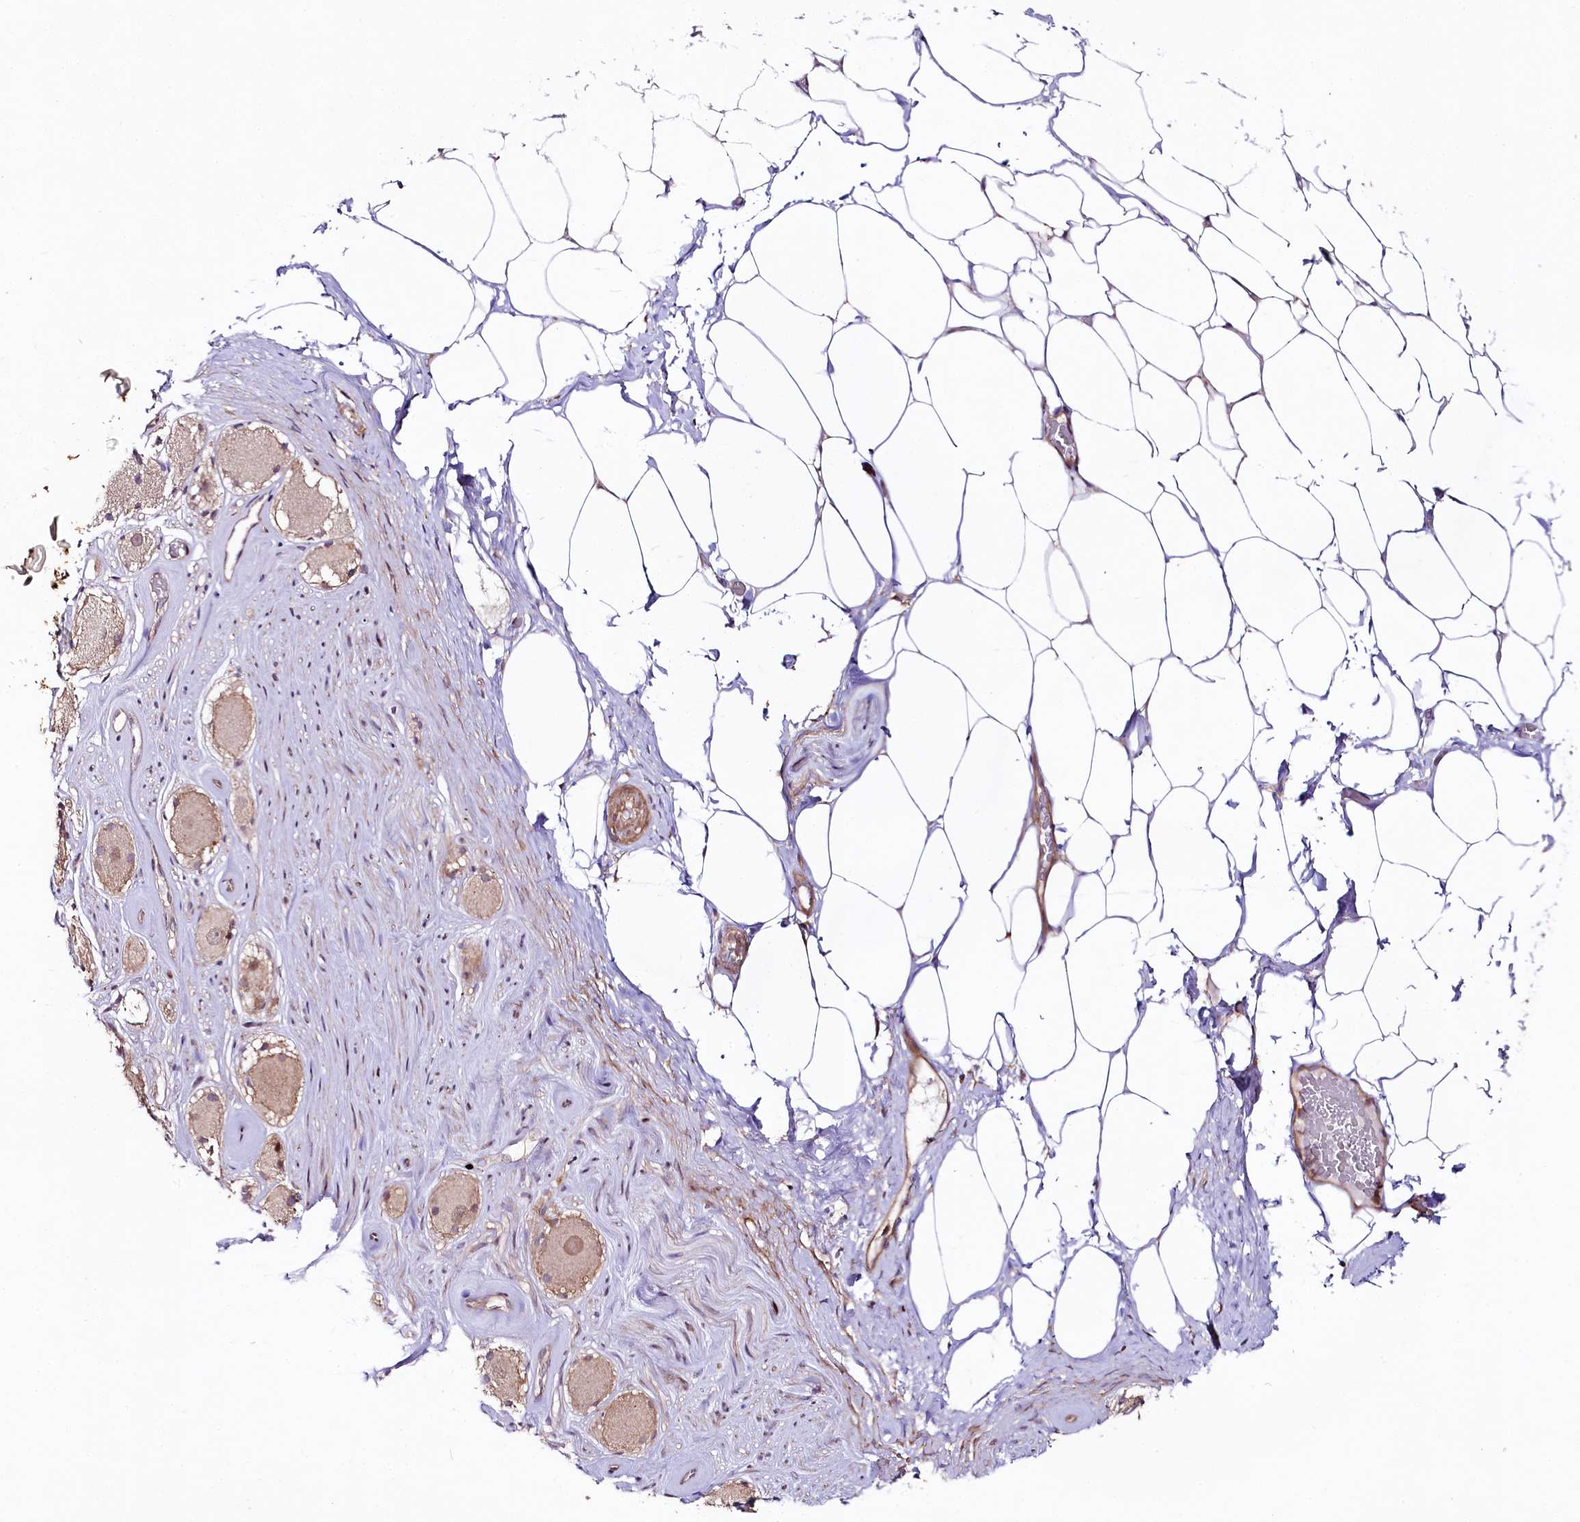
{"staining": {"intensity": "negative", "quantity": "none", "location": "none"}, "tissue": "adipose tissue", "cell_type": "Adipocytes", "image_type": "normal", "snomed": [{"axis": "morphology", "description": "Normal tissue, NOS"}, {"axis": "morphology", "description": "Adenocarcinoma, Low grade"}, {"axis": "topography", "description": "Prostate"}, {"axis": "topography", "description": "Peripheral nerve tissue"}], "caption": "A high-resolution image shows IHC staining of benign adipose tissue, which displays no significant staining in adipocytes. (DAB (3,3'-diaminobenzidine) immunohistochemistry (IHC), high magnification).", "gene": "PHLDB1", "patient": {"sex": "male", "age": 63}}